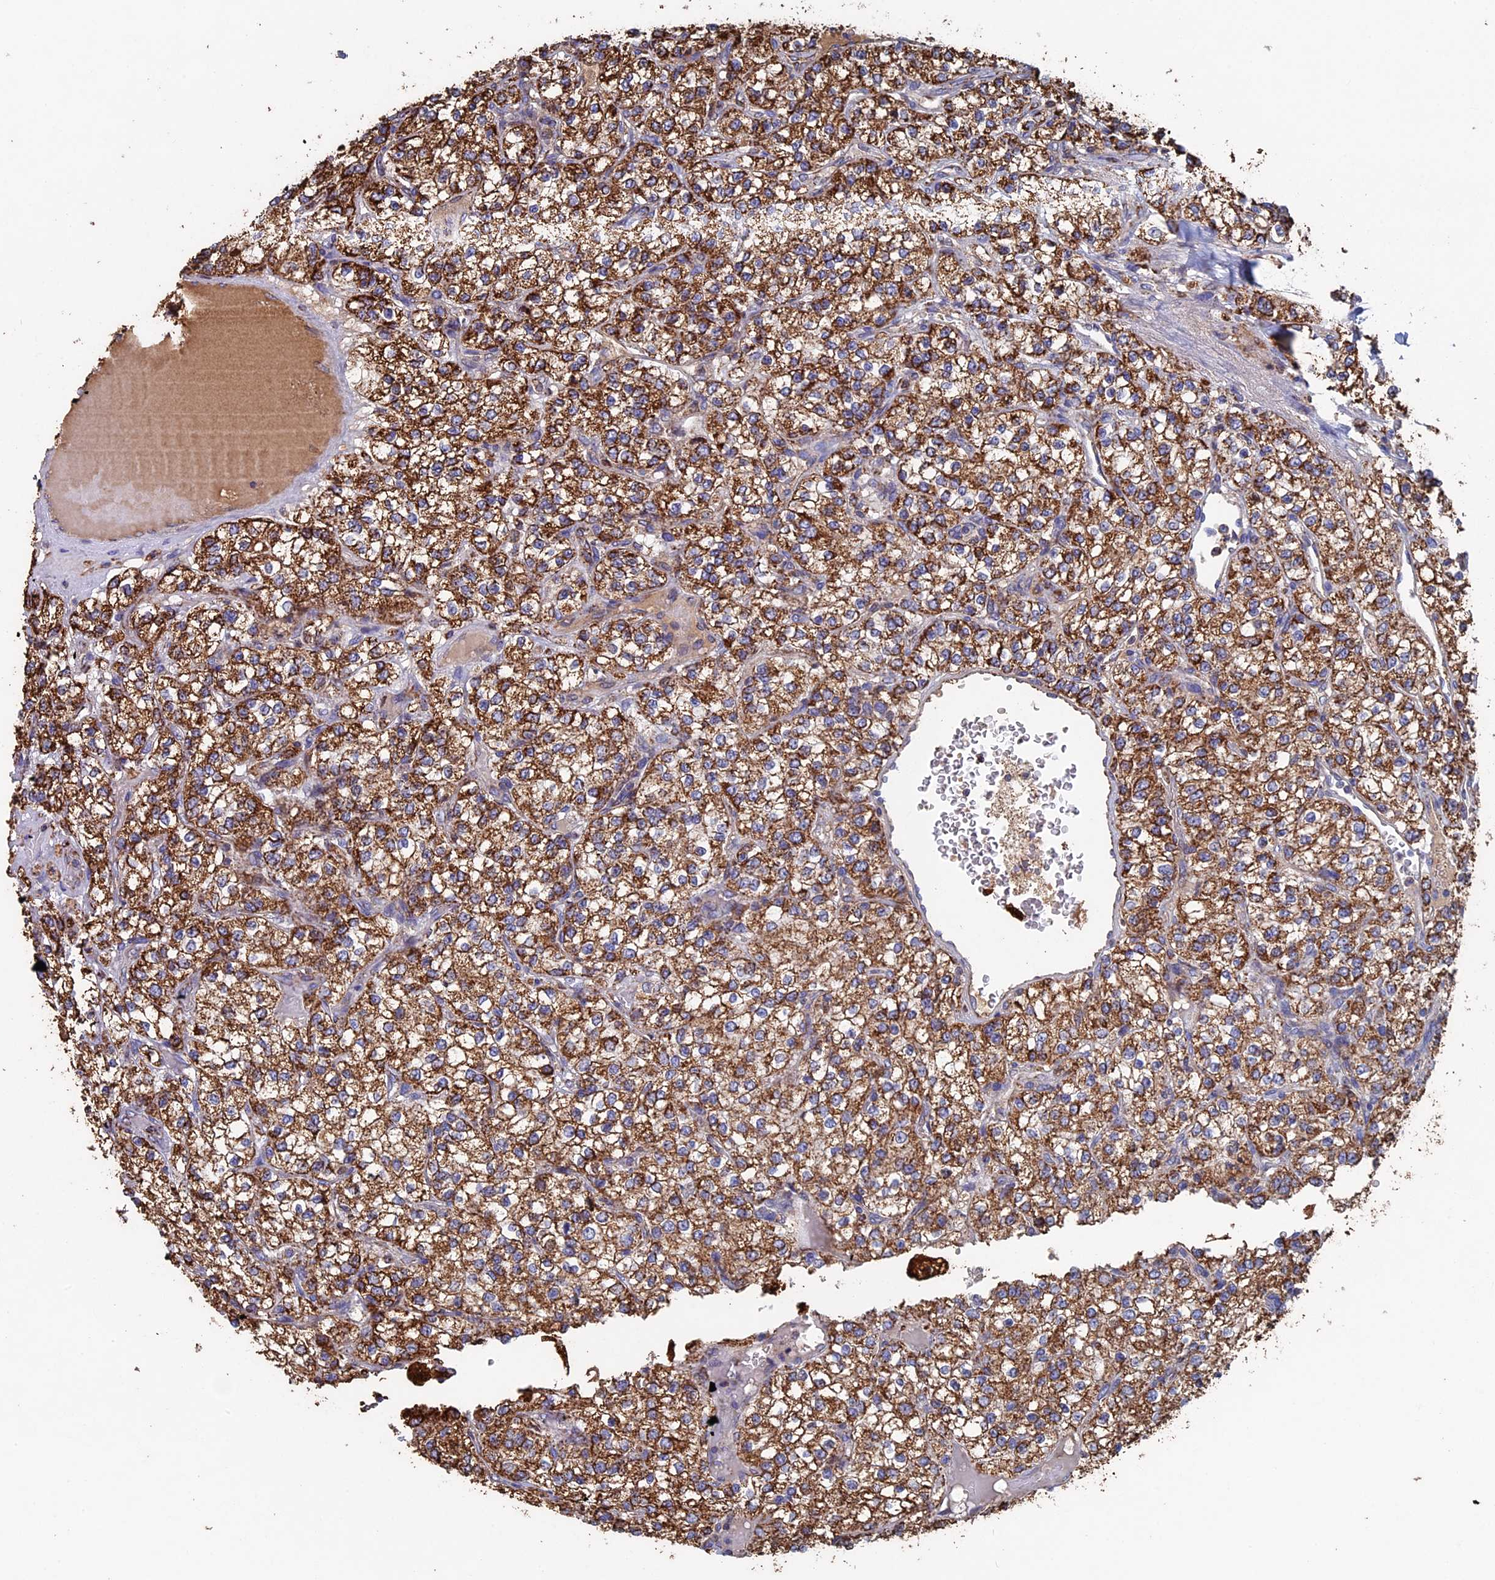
{"staining": {"intensity": "strong", "quantity": ">75%", "location": "cytoplasmic/membranous"}, "tissue": "renal cancer", "cell_type": "Tumor cells", "image_type": "cancer", "snomed": [{"axis": "morphology", "description": "Adenocarcinoma, NOS"}, {"axis": "topography", "description": "Kidney"}], "caption": "Protein expression analysis of human renal adenocarcinoma reveals strong cytoplasmic/membranous staining in about >75% of tumor cells. The staining is performed using DAB (3,3'-diaminobenzidine) brown chromogen to label protein expression. The nuclei are counter-stained blue using hematoxylin.", "gene": "SEC24D", "patient": {"sex": "male", "age": 80}}